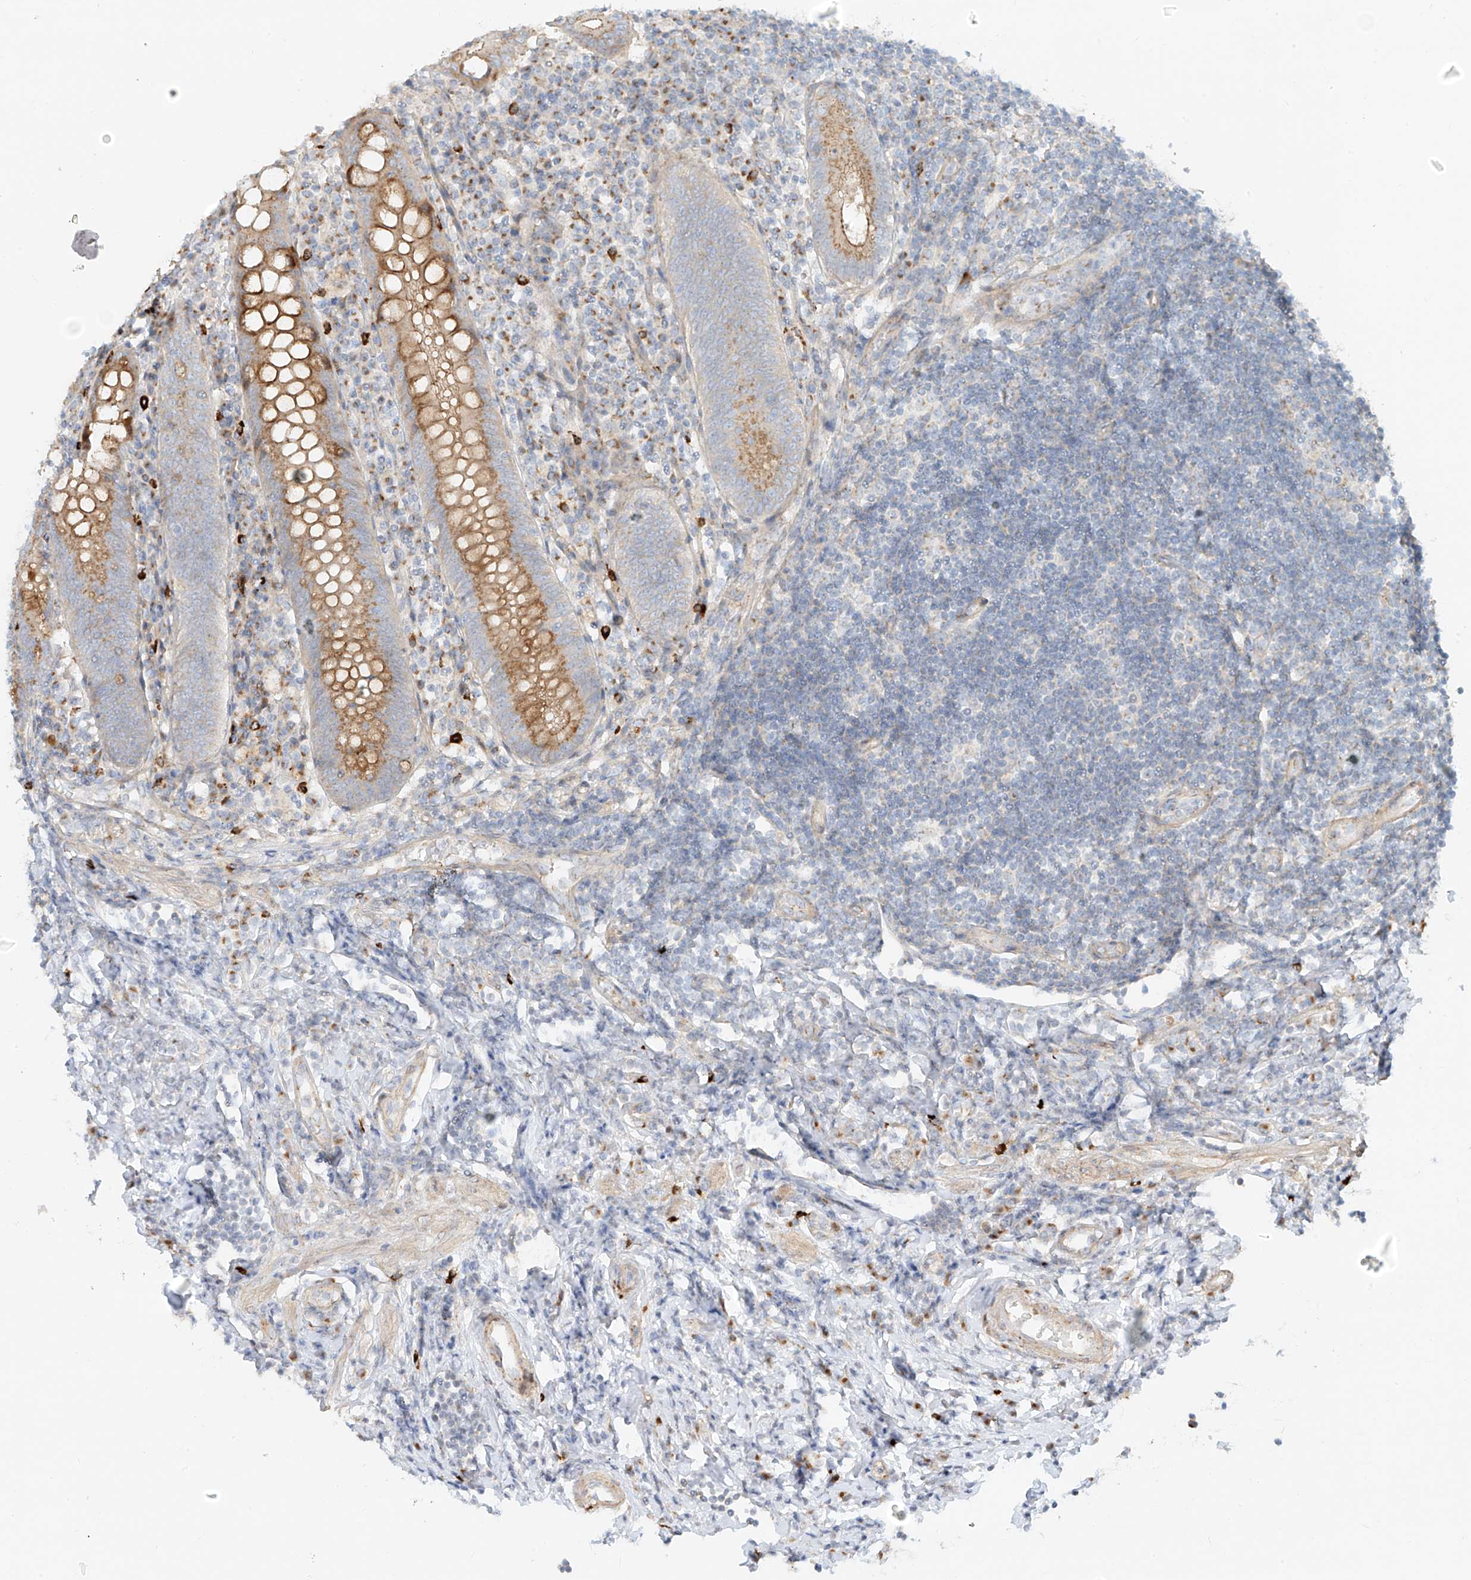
{"staining": {"intensity": "moderate", "quantity": ">75%", "location": "cytoplasmic/membranous"}, "tissue": "appendix", "cell_type": "Glandular cells", "image_type": "normal", "snomed": [{"axis": "morphology", "description": "Normal tissue, NOS"}, {"axis": "topography", "description": "Appendix"}], "caption": "A histopathology image showing moderate cytoplasmic/membranous staining in approximately >75% of glandular cells in benign appendix, as visualized by brown immunohistochemical staining.", "gene": "ZNF287", "patient": {"sex": "female", "age": 54}}